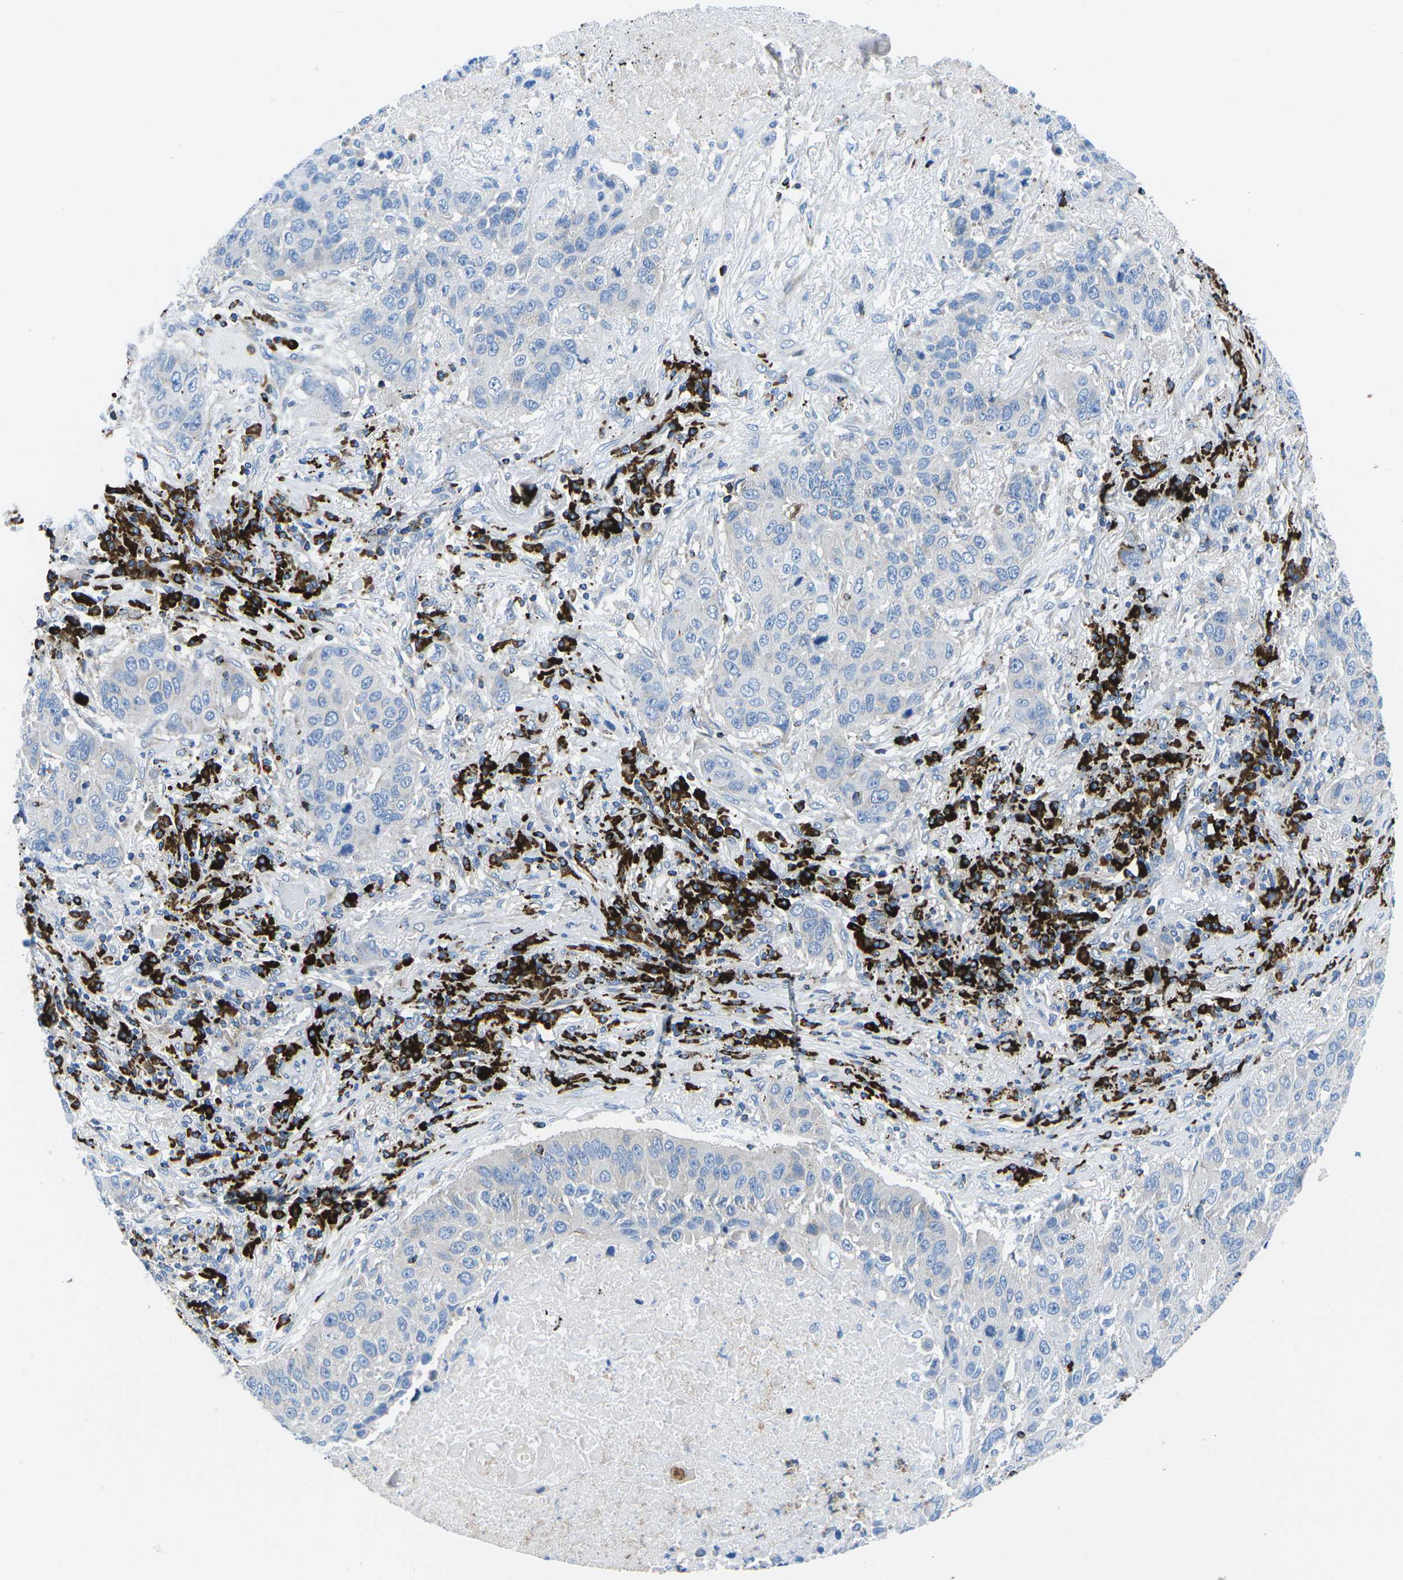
{"staining": {"intensity": "negative", "quantity": "none", "location": "none"}, "tissue": "lung cancer", "cell_type": "Tumor cells", "image_type": "cancer", "snomed": [{"axis": "morphology", "description": "Squamous cell carcinoma, NOS"}, {"axis": "topography", "description": "Lung"}], "caption": "This is a histopathology image of IHC staining of lung squamous cell carcinoma, which shows no staining in tumor cells. (DAB (3,3'-diaminobenzidine) immunohistochemistry (IHC) visualized using brightfield microscopy, high magnification).", "gene": "MC4R", "patient": {"sex": "male", "age": 57}}